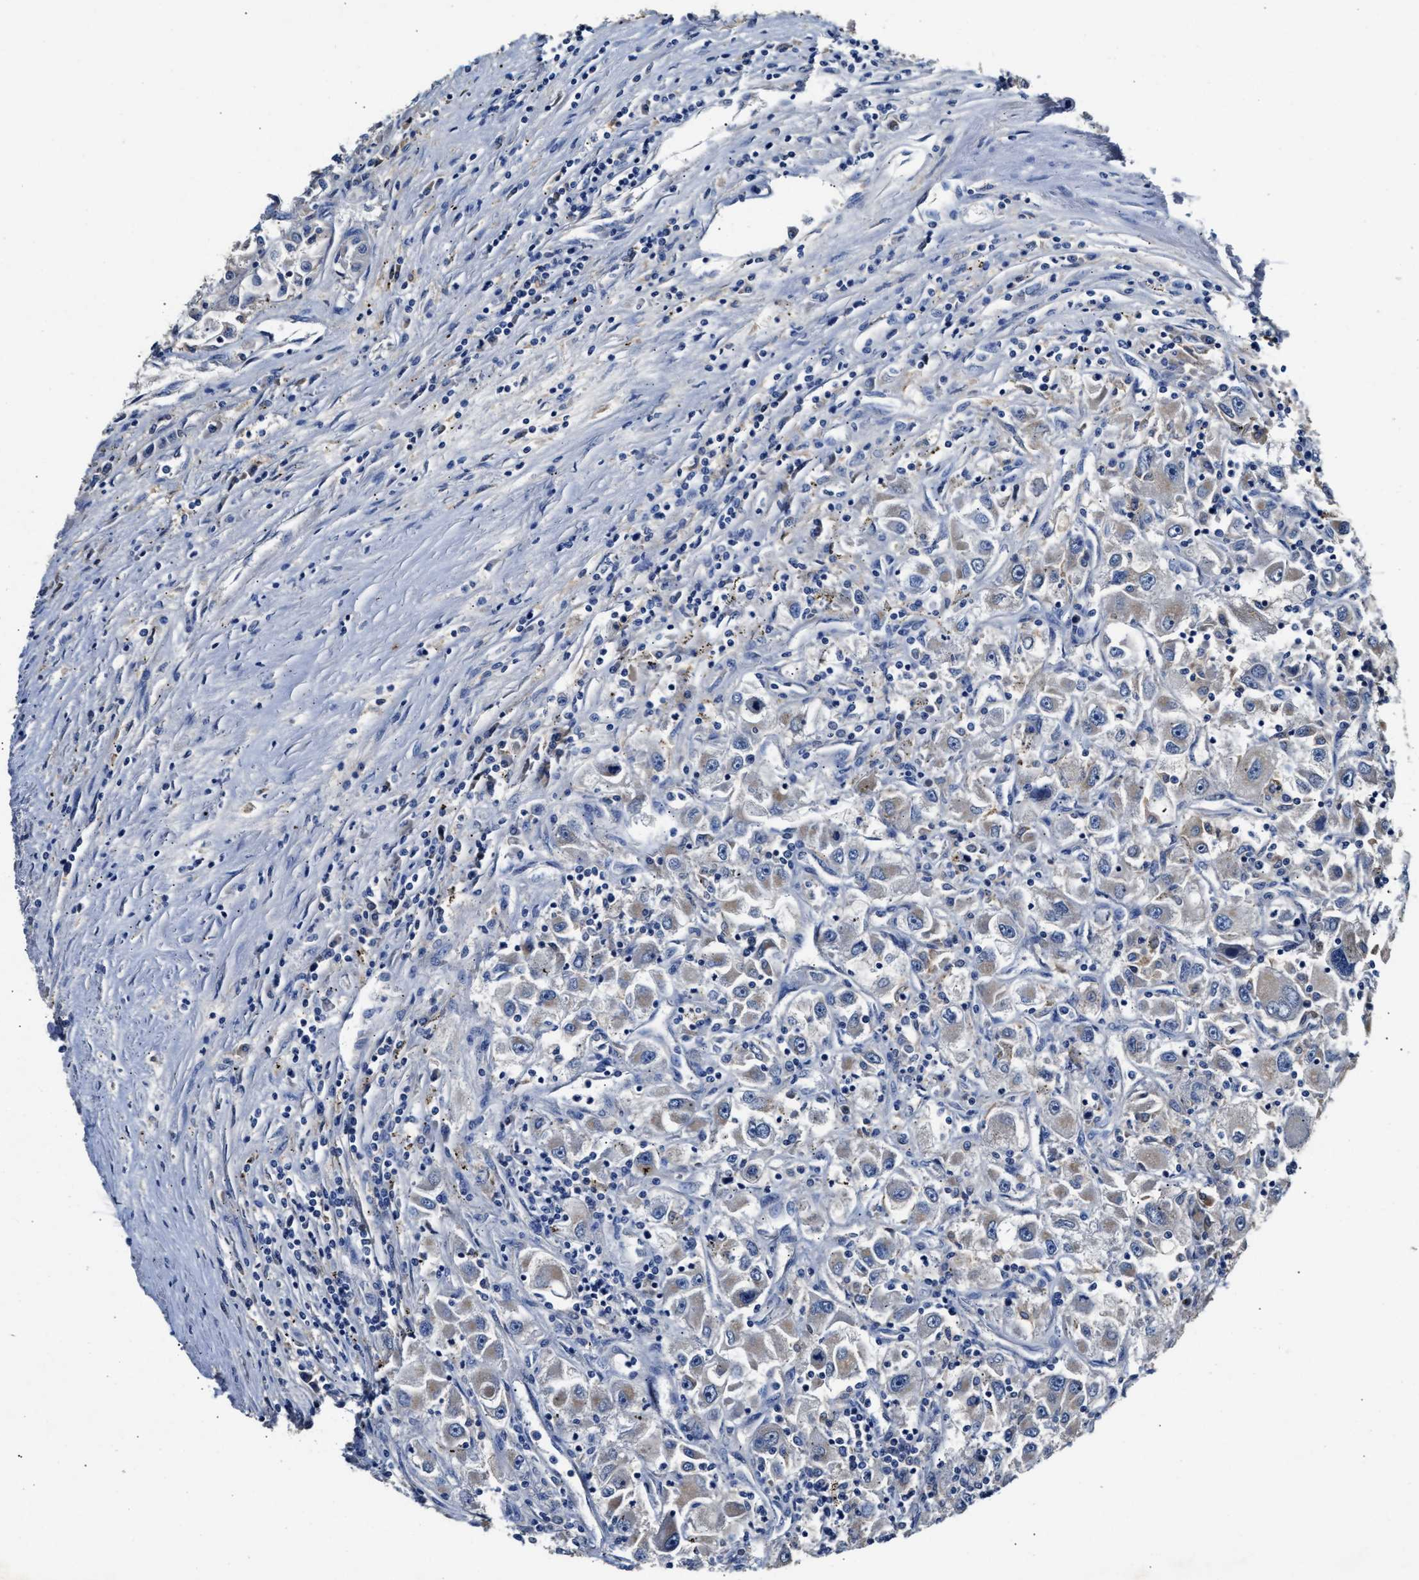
{"staining": {"intensity": "negative", "quantity": "none", "location": "none"}, "tissue": "renal cancer", "cell_type": "Tumor cells", "image_type": "cancer", "snomed": [{"axis": "morphology", "description": "Adenocarcinoma, NOS"}, {"axis": "topography", "description": "Kidney"}], "caption": "Renal cancer stained for a protein using IHC reveals no expression tumor cells.", "gene": "SLCO2B1", "patient": {"sex": "female", "age": 52}}